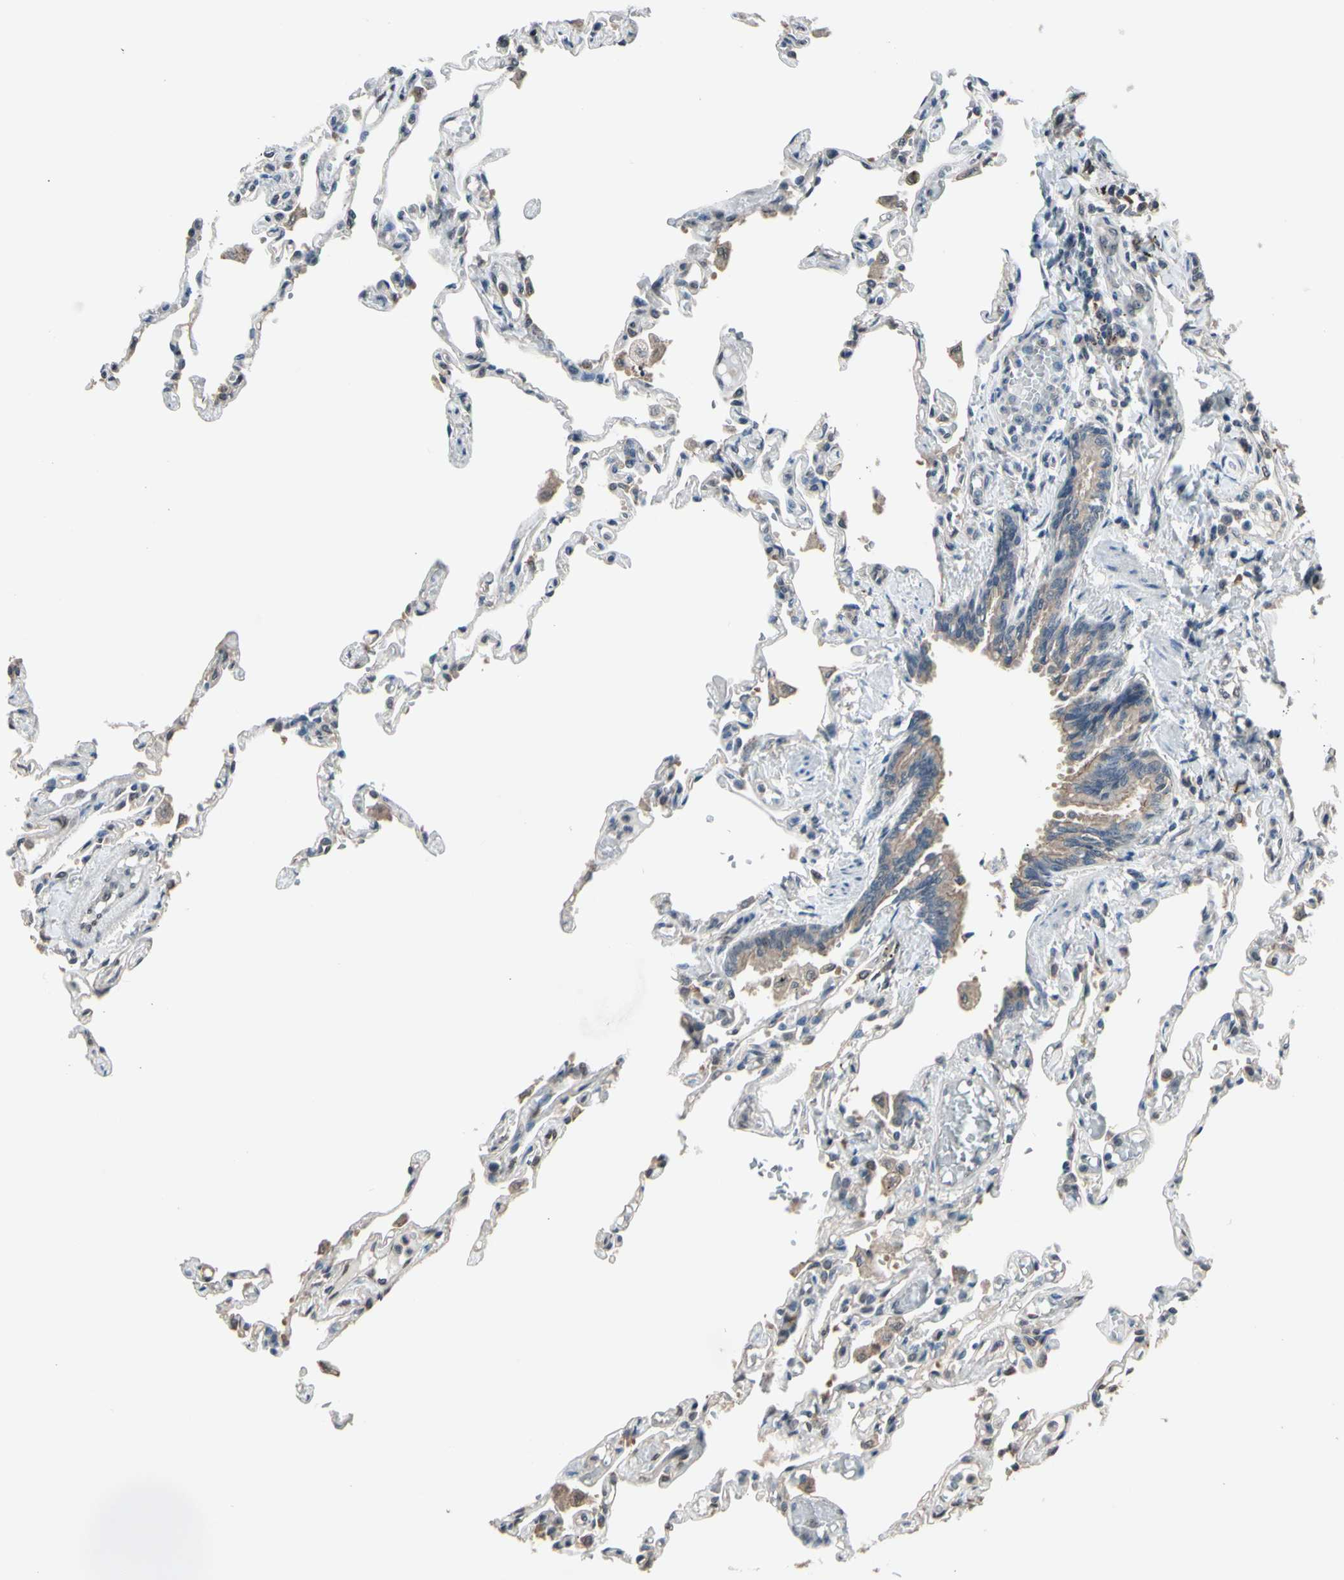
{"staining": {"intensity": "moderate", "quantity": "25%-75%", "location": "cytoplasmic/membranous"}, "tissue": "lung", "cell_type": "Alveolar cells", "image_type": "normal", "snomed": [{"axis": "morphology", "description": "Normal tissue, NOS"}, {"axis": "topography", "description": "Lung"}], "caption": "DAB (3,3'-diaminobenzidine) immunohistochemical staining of unremarkable lung shows moderate cytoplasmic/membranous protein staining in about 25%-75% of alveolar cells.", "gene": "PNPLA7", "patient": {"sex": "male", "age": 21}}